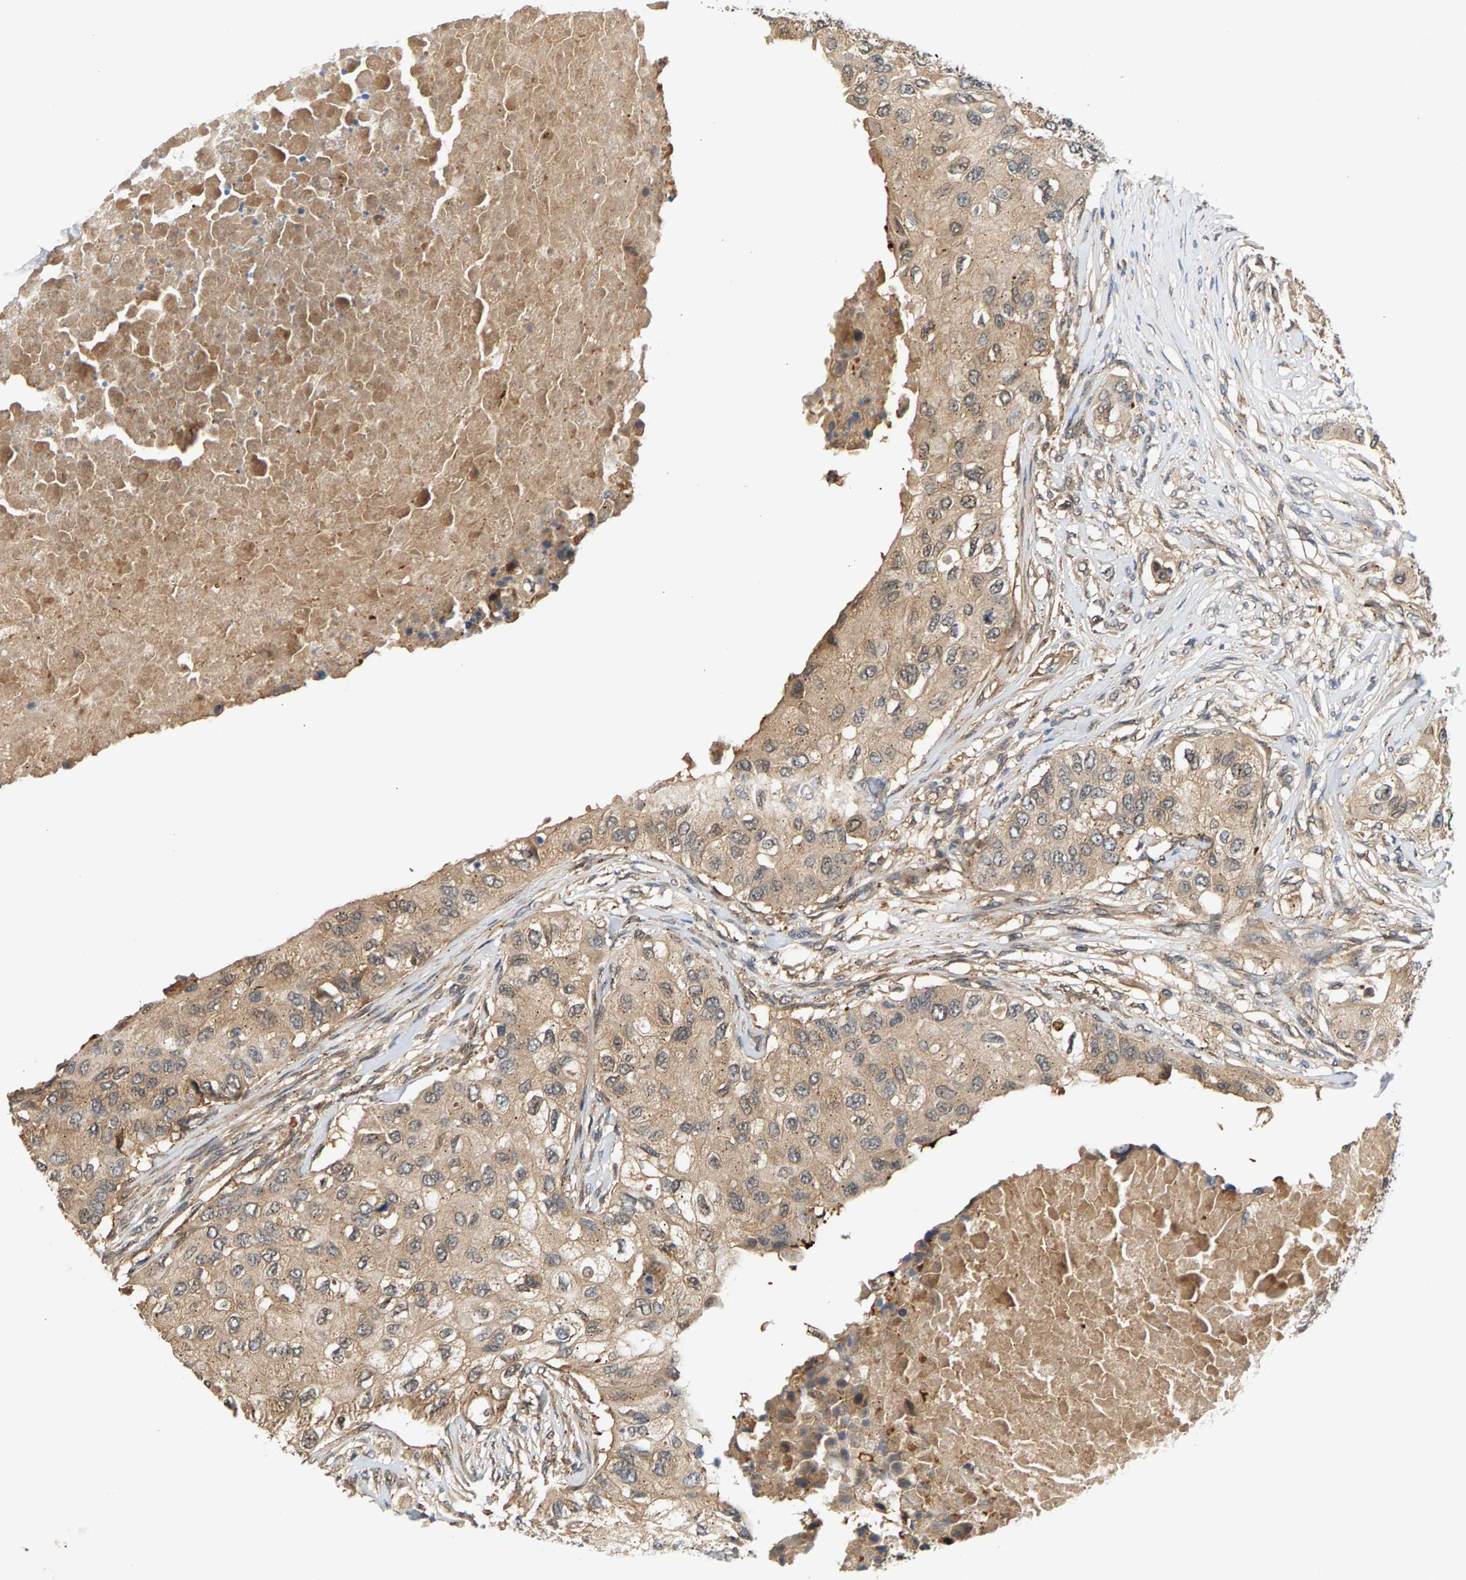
{"staining": {"intensity": "weak", "quantity": ">75%", "location": "cytoplasmic/membranous"}, "tissue": "breast cancer", "cell_type": "Tumor cells", "image_type": "cancer", "snomed": [{"axis": "morphology", "description": "Normal tissue, NOS"}, {"axis": "morphology", "description": "Duct carcinoma"}, {"axis": "topography", "description": "Breast"}], "caption": "Protein expression analysis of breast intraductal carcinoma reveals weak cytoplasmic/membranous staining in approximately >75% of tumor cells. The staining is performed using DAB (3,3'-diaminobenzidine) brown chromogen to label protein expression. The nuclei are counter-stained blue using hematoxylin.", "gene": "MAP2K5", "patient": {"sex": "female", "age": 49}}